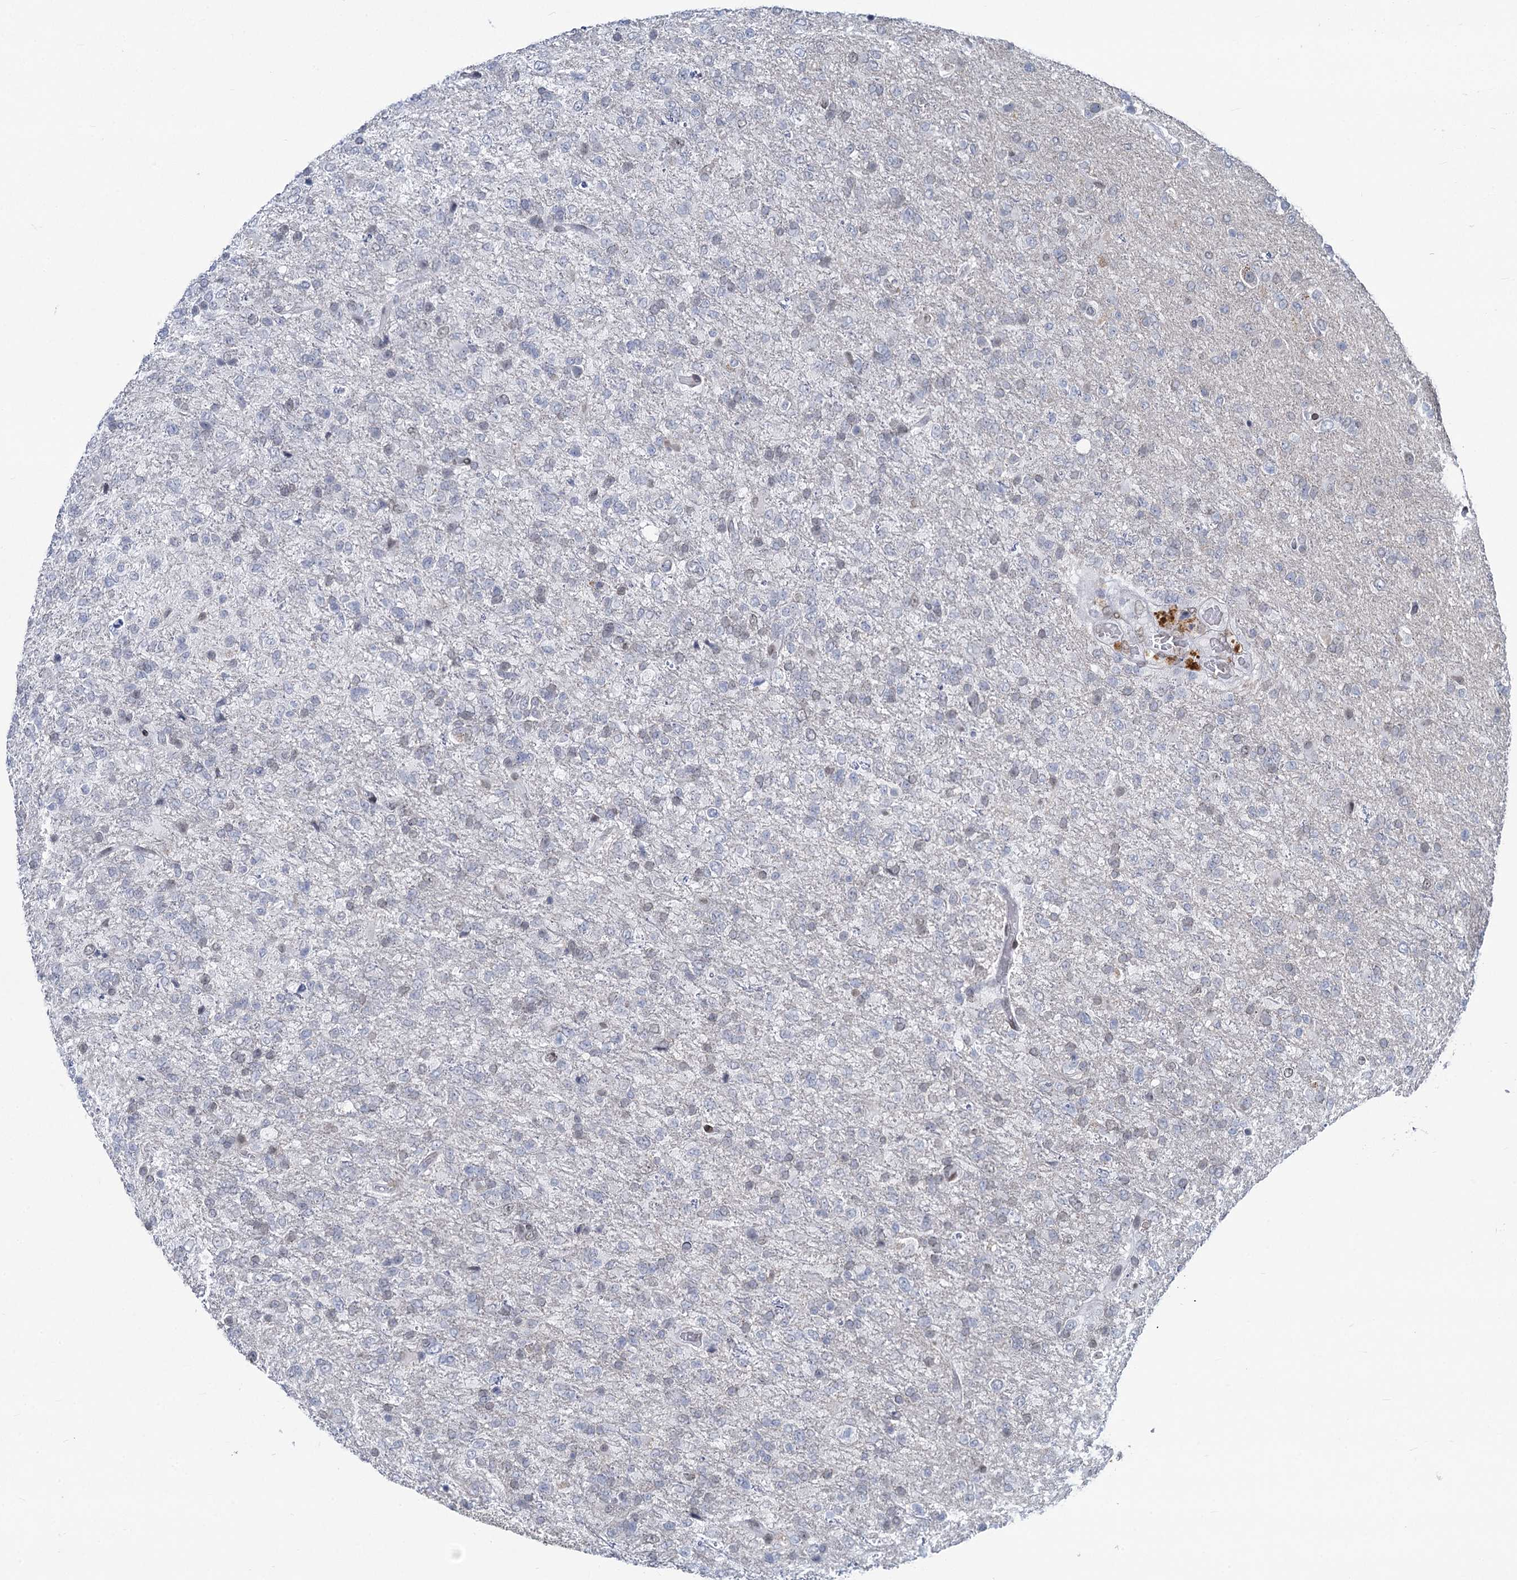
{"staining": {"intensity": "weak", "quantity": "<25%", "location": "nuclear"}, "tissue": "glioma", "cell_type": "Tumor cells", "image_type": "cancer", "snomed": [{"axis": "morphology", "description": "Glioma, malignant, High grade"}, {"axis": "topography", "description": "Brain"}], "caption": "Immunohistochemistry (IHC) photomicrograph of malignant high-grade glioma stained for a protein (brown), which reveals no positivity in tumor cells.", "gene": "PRSS35", "patient": {"sex": "female", "age": 74}}